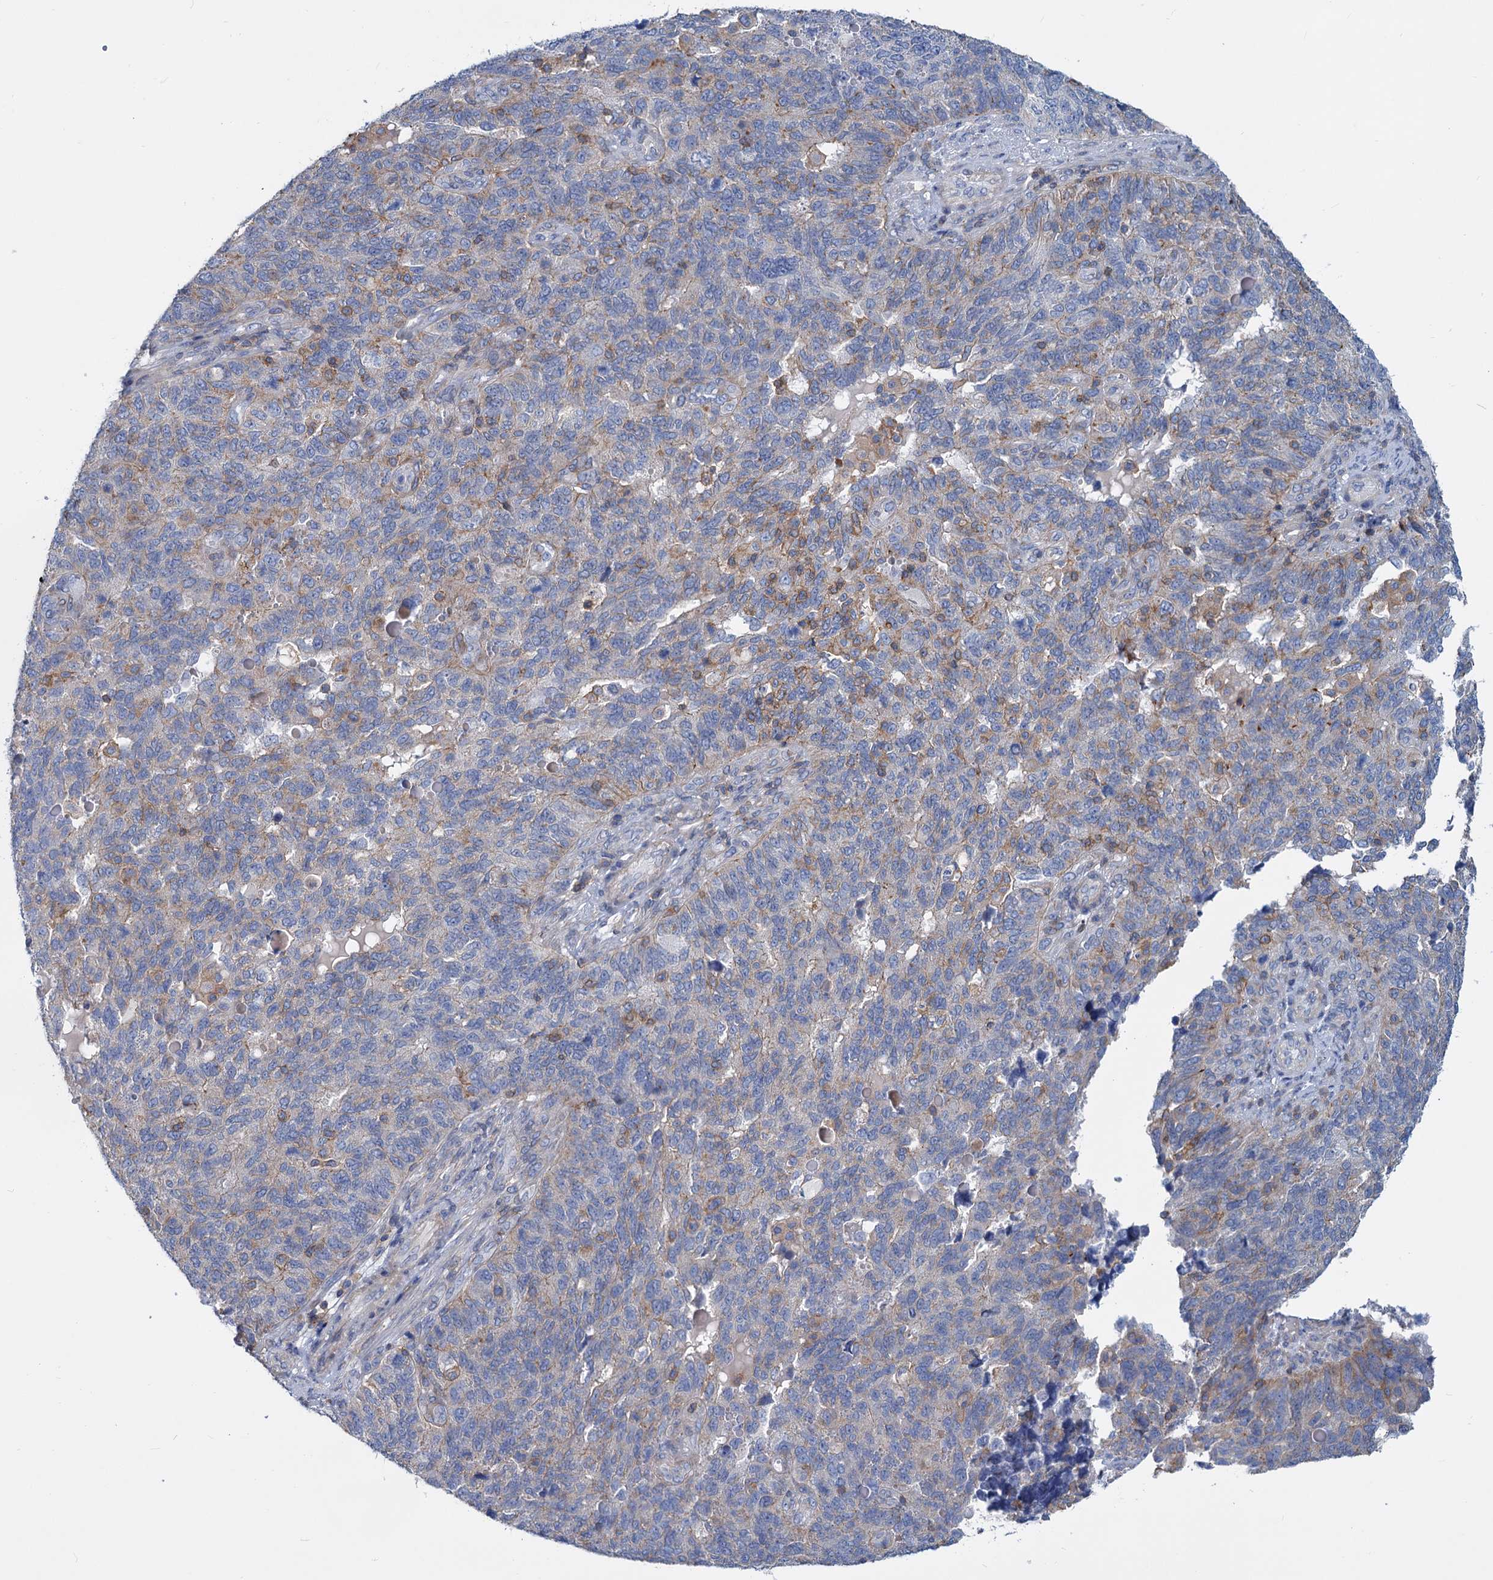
{"staining": {"intensity": "weak", "quantity": "<25%", "location": "cytoplasmic/membranous"}, "tissue": "endometrial cancer", "cell_type": "Tumor cells", "image_type": "cancer", "snomed": [{"axis": "morphology", "description": "Adenocarcinoma, NOS"}, {"axis": "topography", "description": "Endometrium"}], "caption": "Image shows no protein positivity in tumor cells of endometrial adenocarcinoma tissue.", "gene": "LRCH4", "patient": {"sex": "female", "age": 66}}